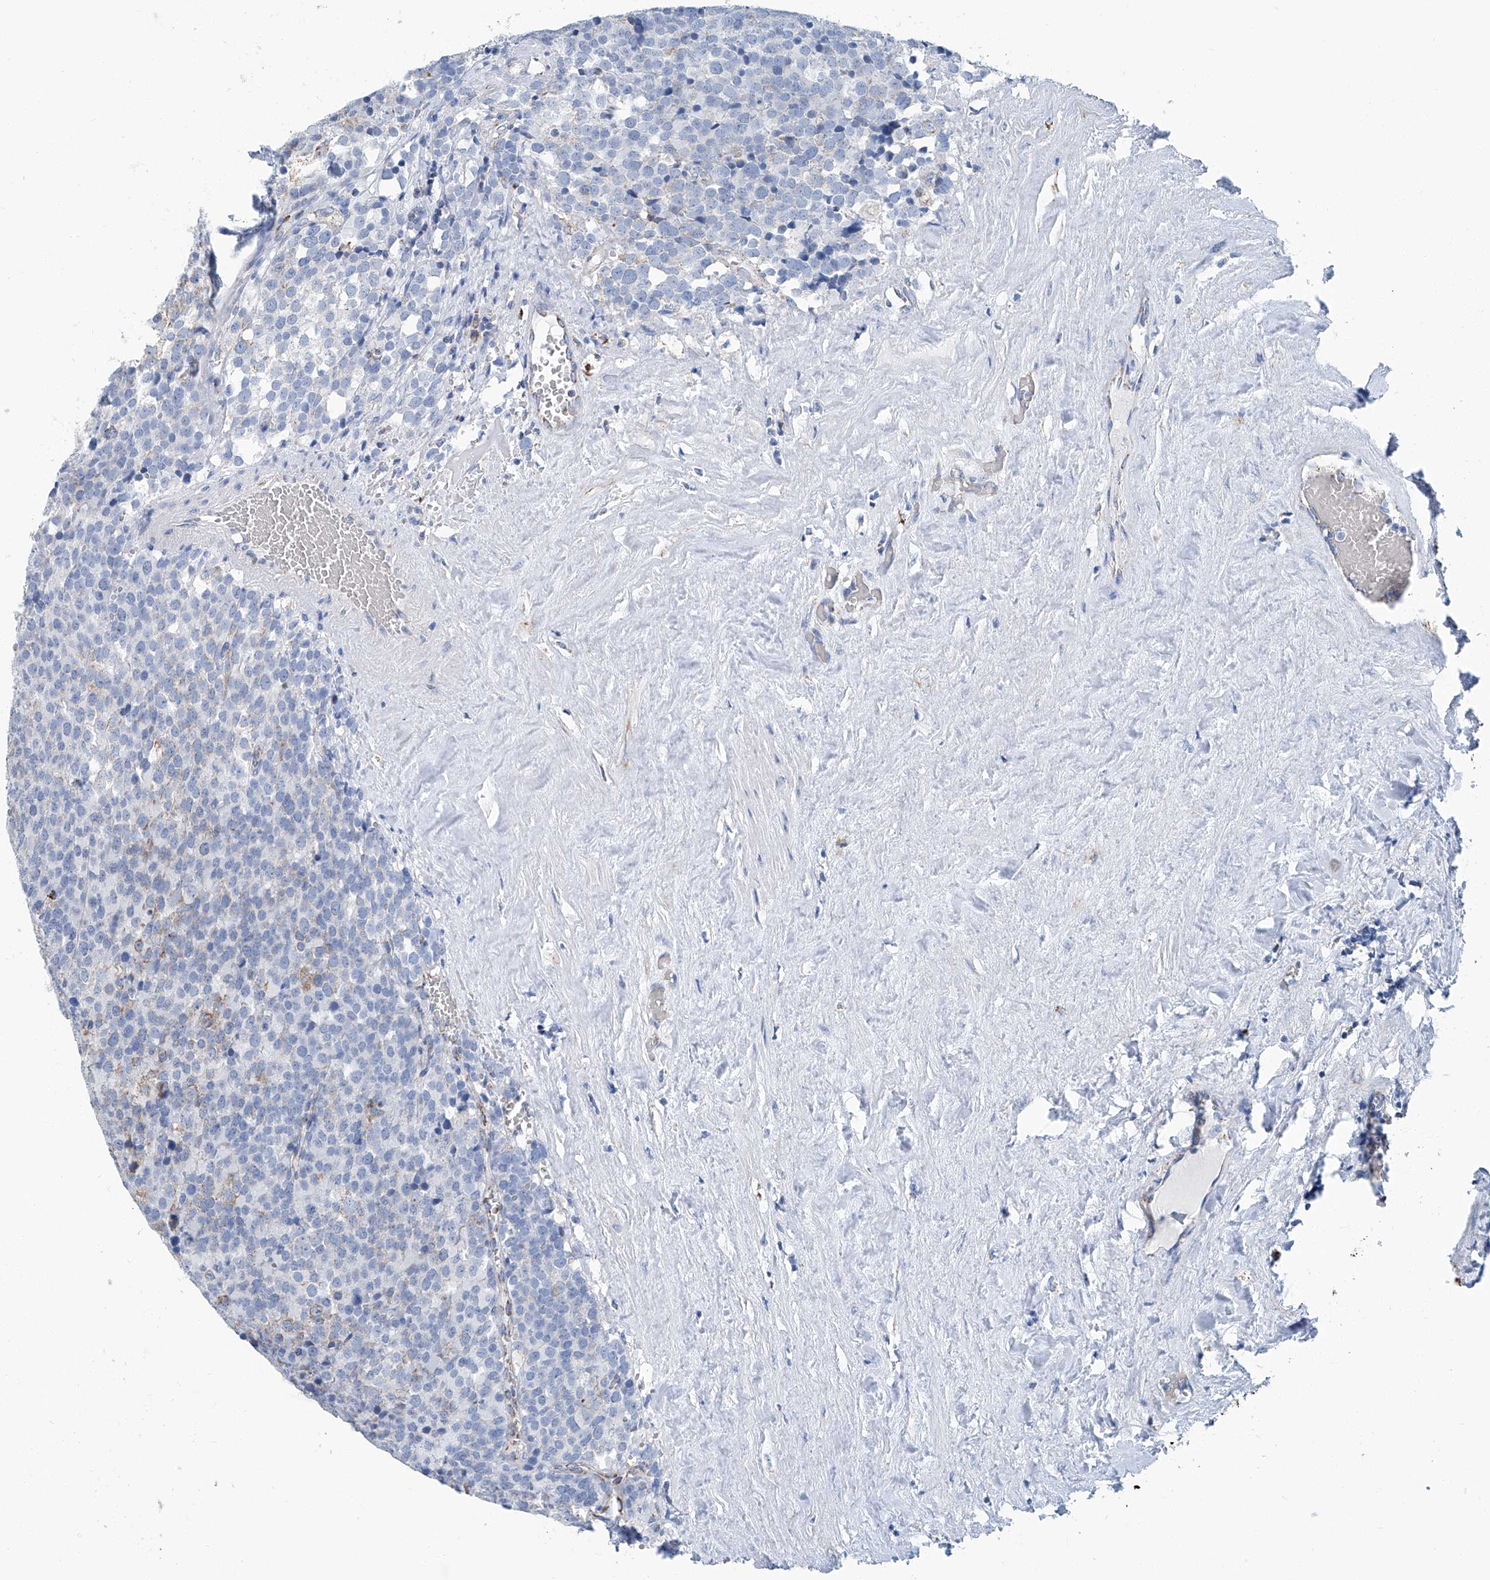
{"staining": {"intensity": "negative", "quantity": "none", "location": "none"}, "tissue": "testis cancer", "cell_type": "Tumor cells", "image_type": "cancer", "snomed": [{"axis": "morphology", "description": "Seminoma, NOS"}, {"axis": "topography", "description": "Testis"}], "caption": "This is an IHC photomicrograph of human testis cancer (seminoma). There is no staining in tumor cells.", "gene": "MT-ND1", "patient": {"sex": "male", "age": 71}}